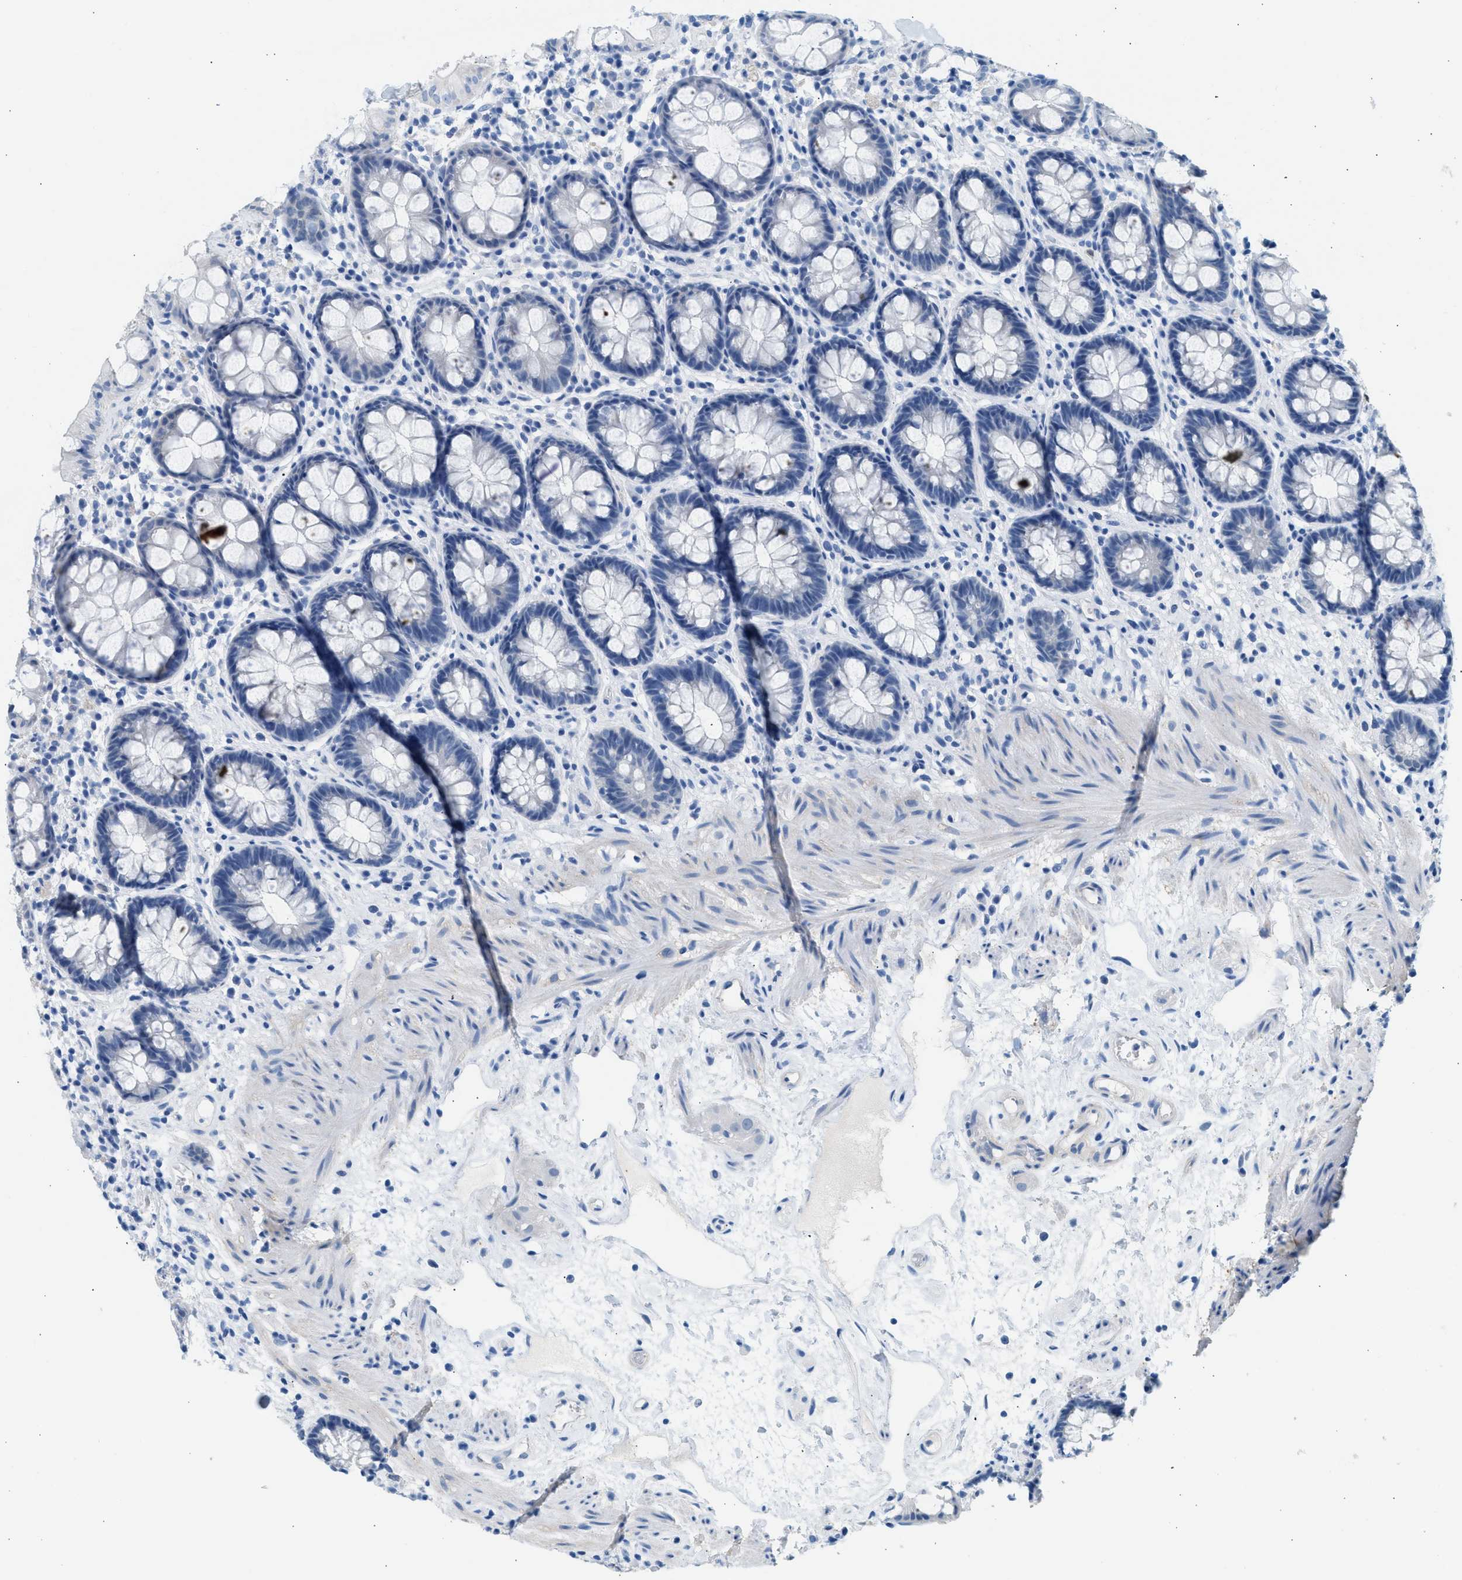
{"staining": {"intensity": "negative", "quantity": "none", "location": "none"}, "tissue": "rectum", "cell_type": "Glandular cells", "image_type": "normal", "snomed": [{"axis": "morphology", "description": "Normal tissue, NOS"}, {"axis": "topography", "description": "Rectum"}], "caption": "High magnification brightfield microscopy of benign rectum stained with DAB (brown) and counterstained with hematoxylin (blue): glandular cells show no significant positivity. (DAB IHC, high magnification).", "gene": "SPAM1", "patient": {"sex": "male", "age": 64}}